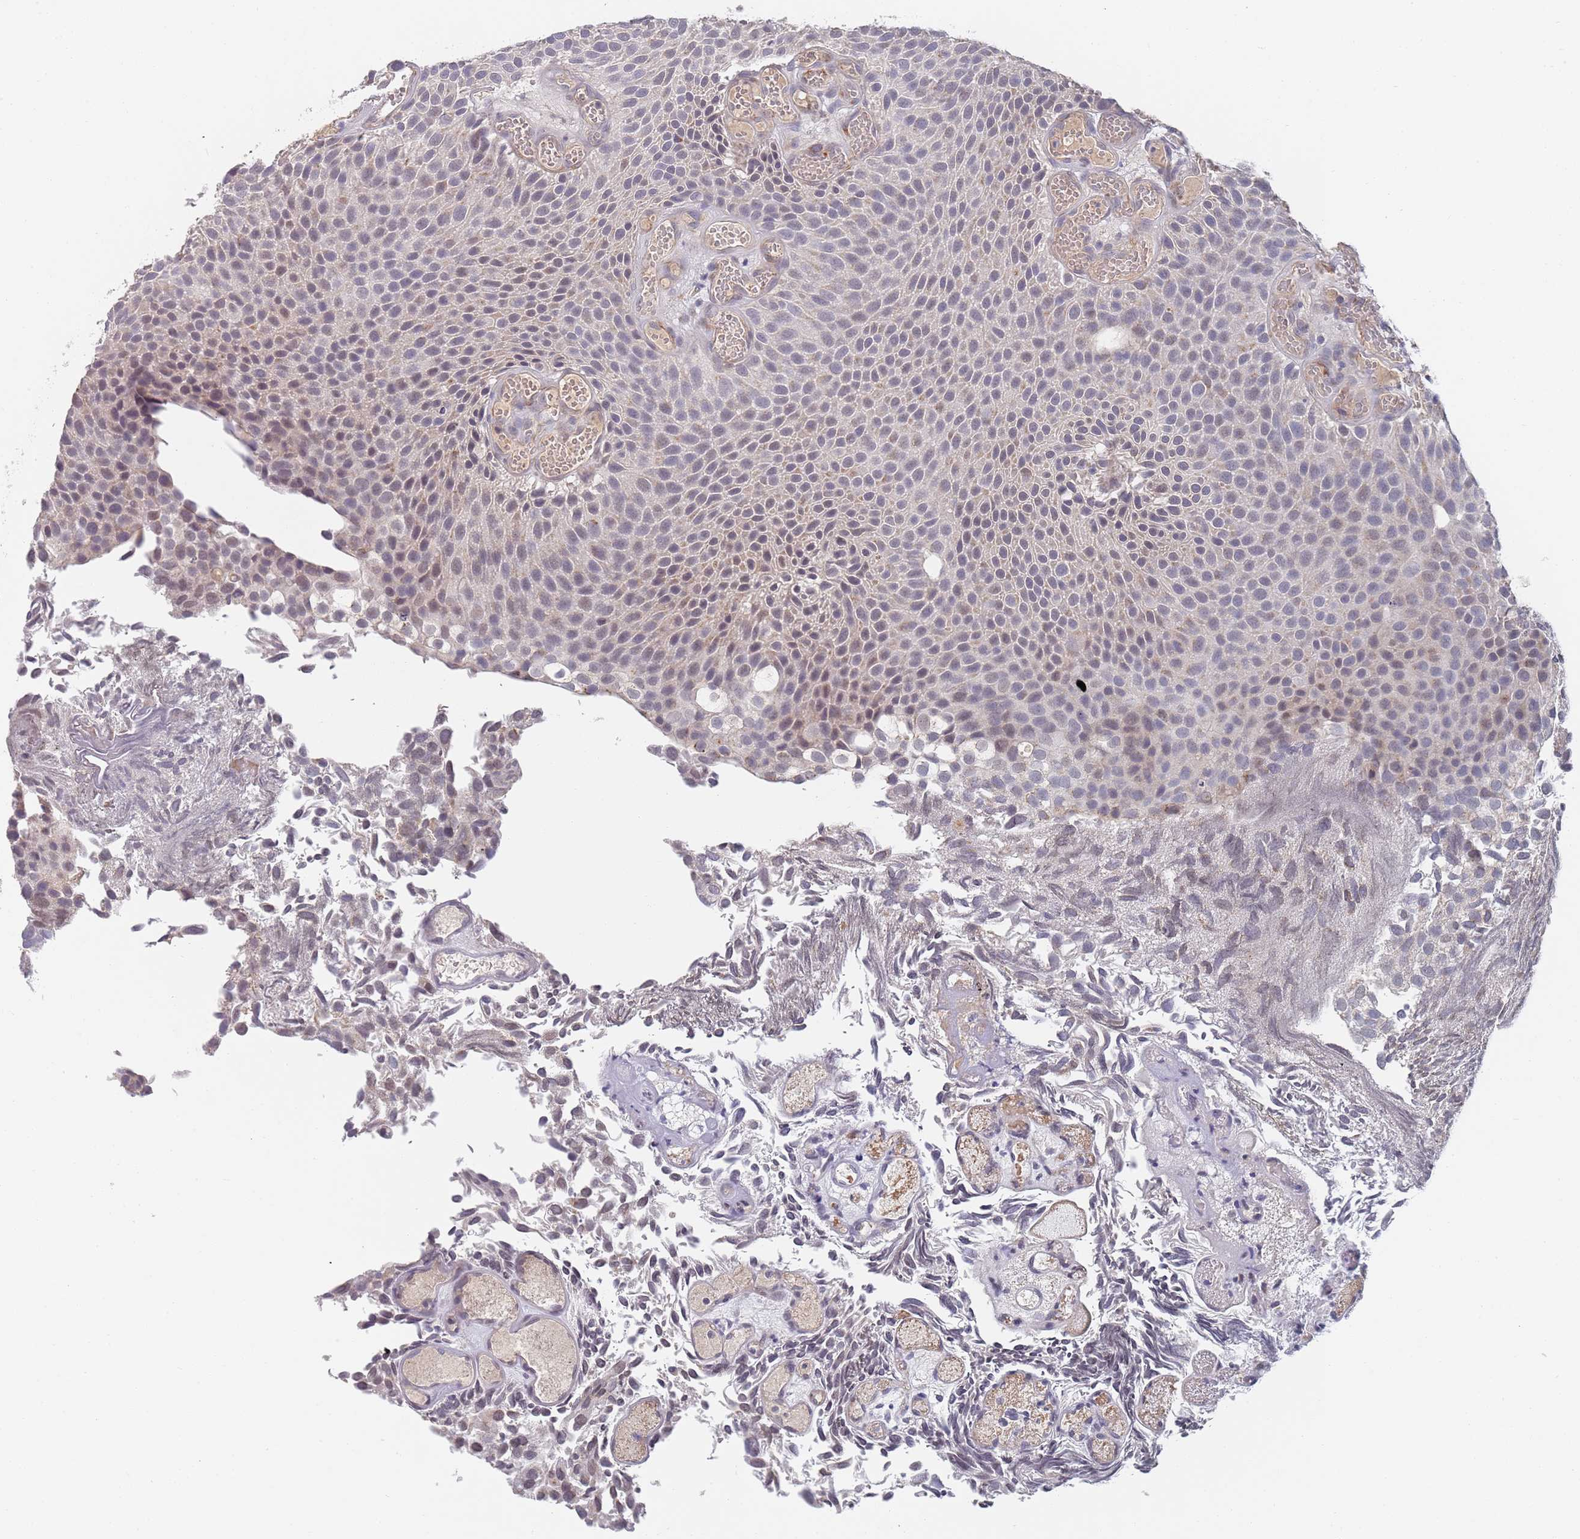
{"staining": {"intensity": "negative", "quantity": "none", "location": "none"}, "tissue": "urothelial cancer", "cell_type": "Tumor cells", "image_type": "cancer", "snomed": [{"axis": "morphology", "description": "Urothelial carcinoma, Low grade"}, {"axis": "topography", "description": "Urinary bladder"}], "caption": "This is an immunohistochemistry (IHC) micrograph of human urothelial carcinoma (low-grade). There is no expression in tumor cells.", "gene": "B4GALT4", "patient": {"sex": "male", "age": 89}}